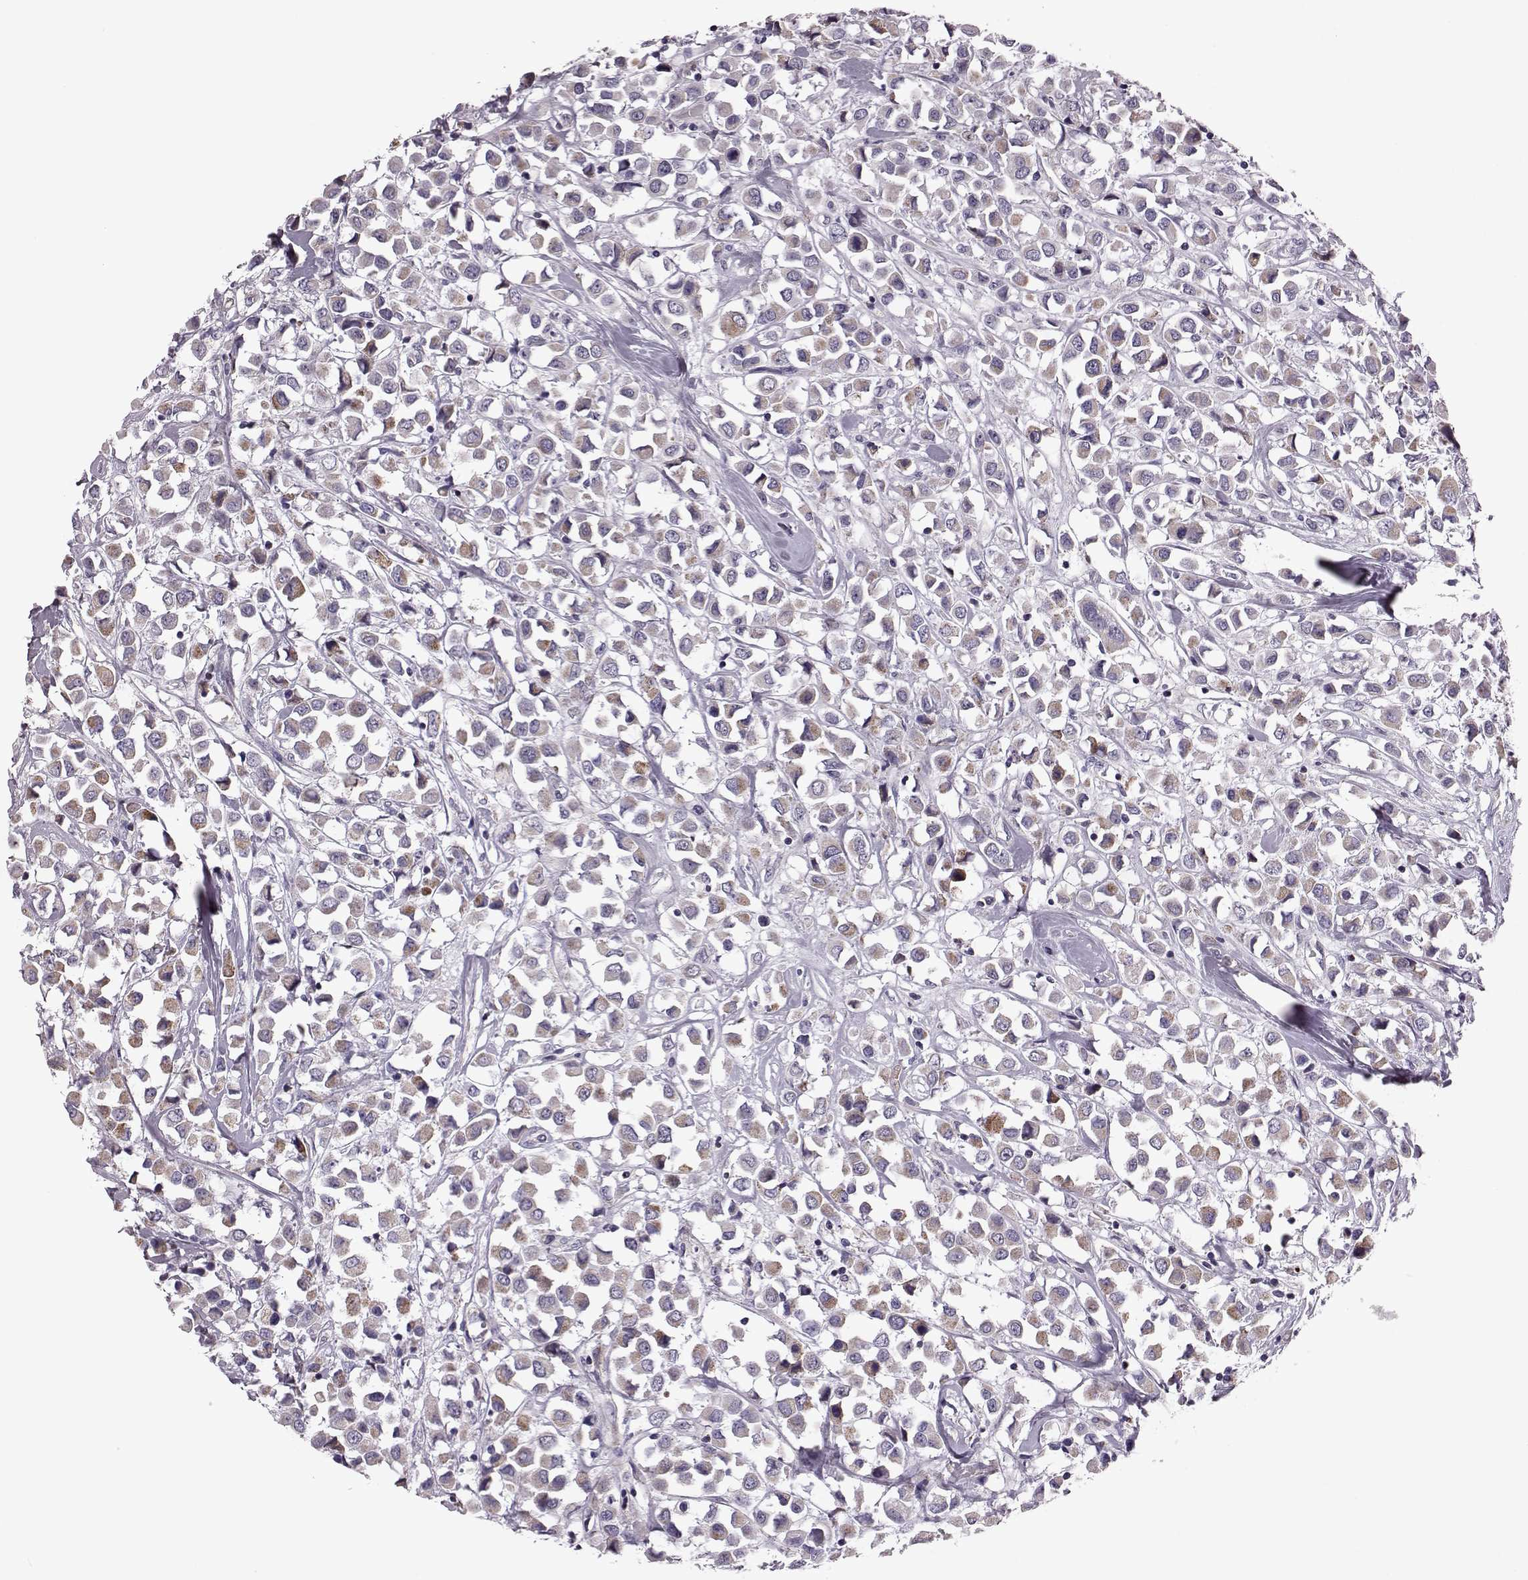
{"staining": {"intensity": "moderate", "quantity": "25%-75%", "location": "cytoplasmic/membranous"}, "tissue": "breast cancer", "cell_type": "Tumor cells", "image_type": "cancer", "snomed": [{"axis": "morphology", "description": "Duct carcinoma"}, {"axis": "topography", "description": "Breast"}], "caption": "DAB immunohistochemical staining of intraductal carcinoma (breast) shows moderate cytoplasmic/membranous protein staining in about 25%-75% of tumor cells.", "gene": "RIMS2", "patient": {"sex": "female", "age": 61}}